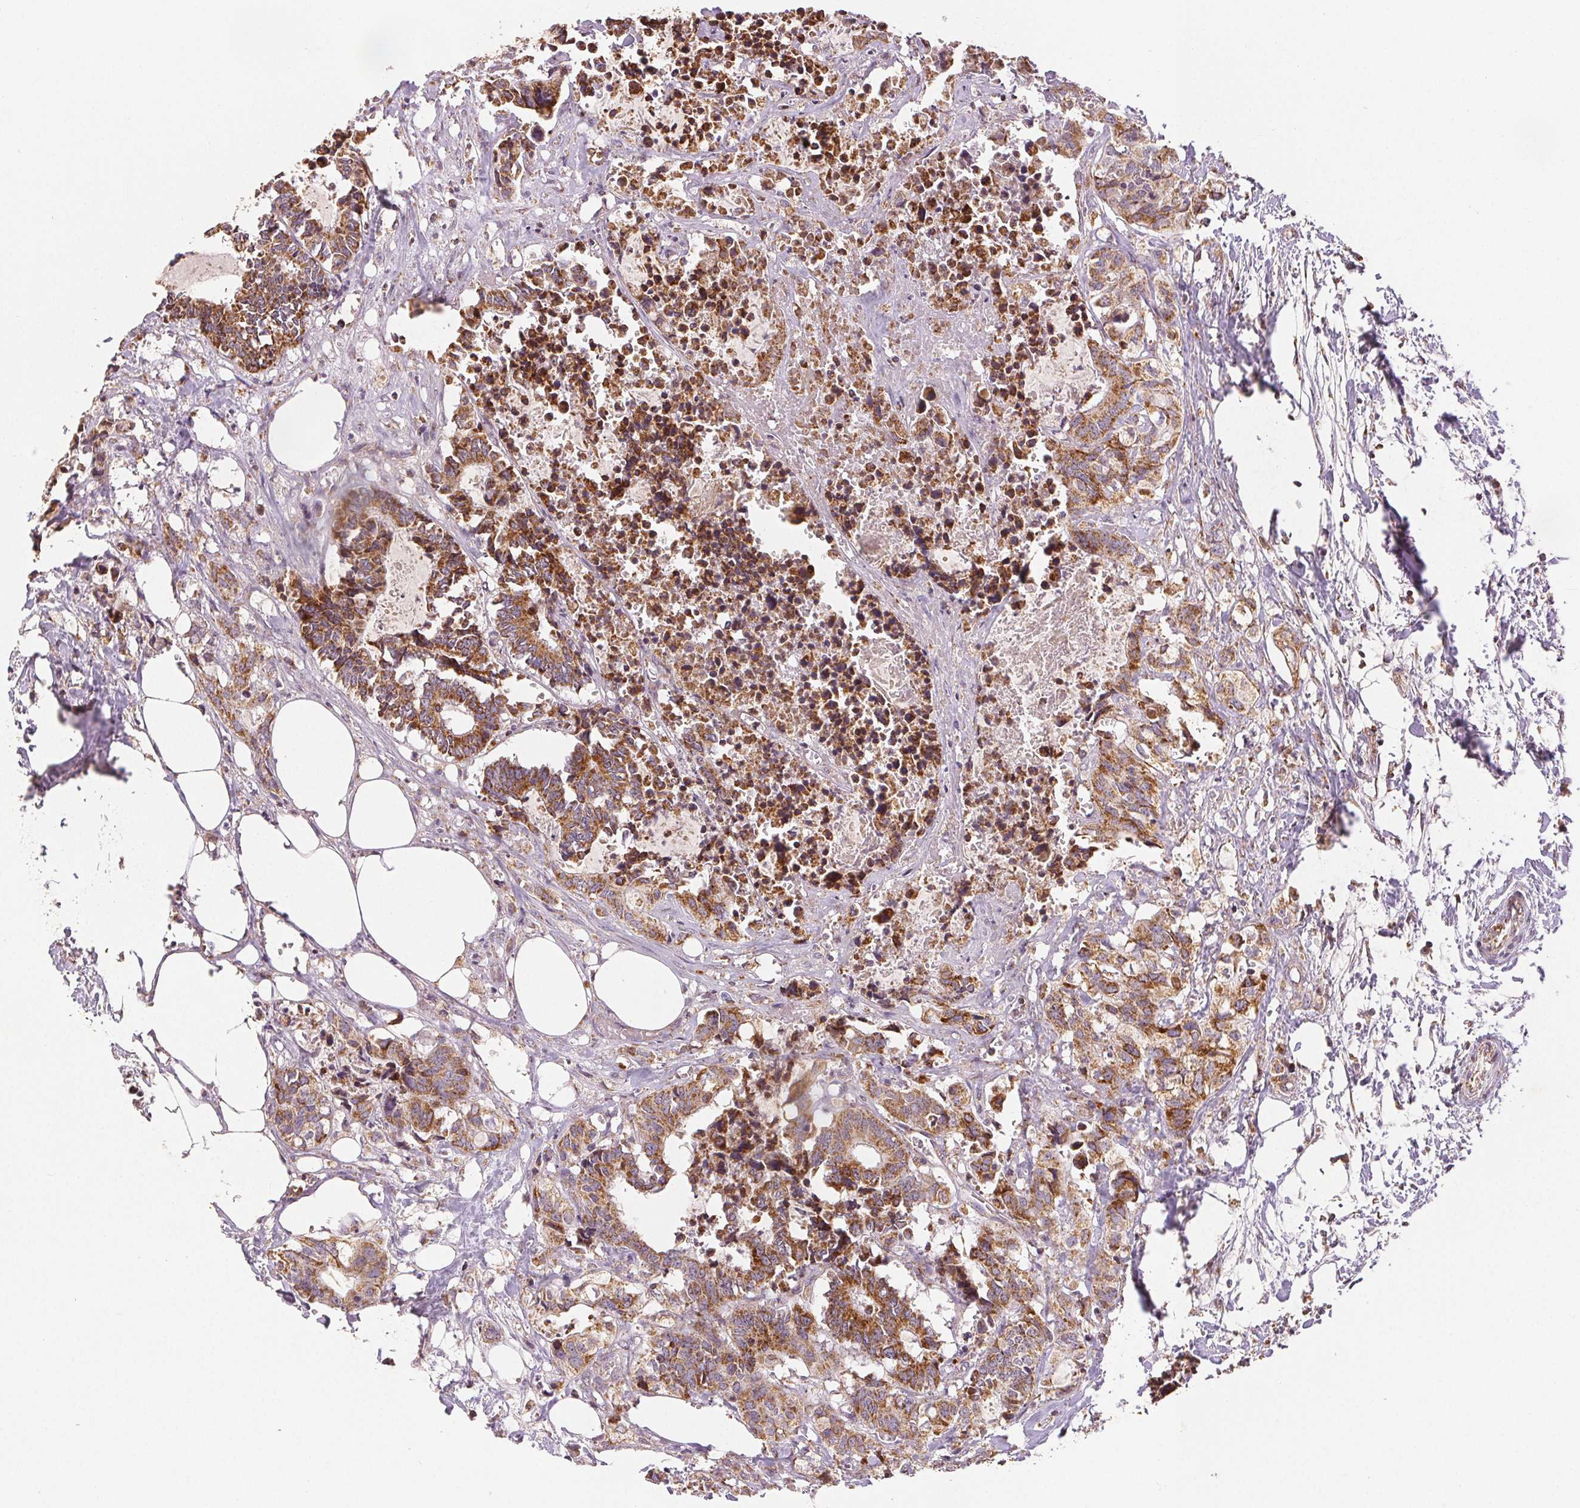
{"staining": {"intensity": "strong", "quantity": ">75%", "location": "cytoplasmic/membranous"}, "tissue": "colorectal cancer", "cell_type": "Tumor cells", "image_type": "cancer", "snomed": [{"axis": "morphology", "description": "Adenocarcinoma, NOS"}, {"axis": "topography", "description": "Colon"}, {"axis": "topography", "description": "Rectum"}], "caption": "This image displays colorectal adenocarcinoma stained with immunohistochemistry to label a protein in brown. The cytoplasmic/membranous of tumor cells show strong positivity for the protein. Nuclei are counter-stained blue.", "gene": "SDHB", "patient": {"sex": "male", "age": 57}}